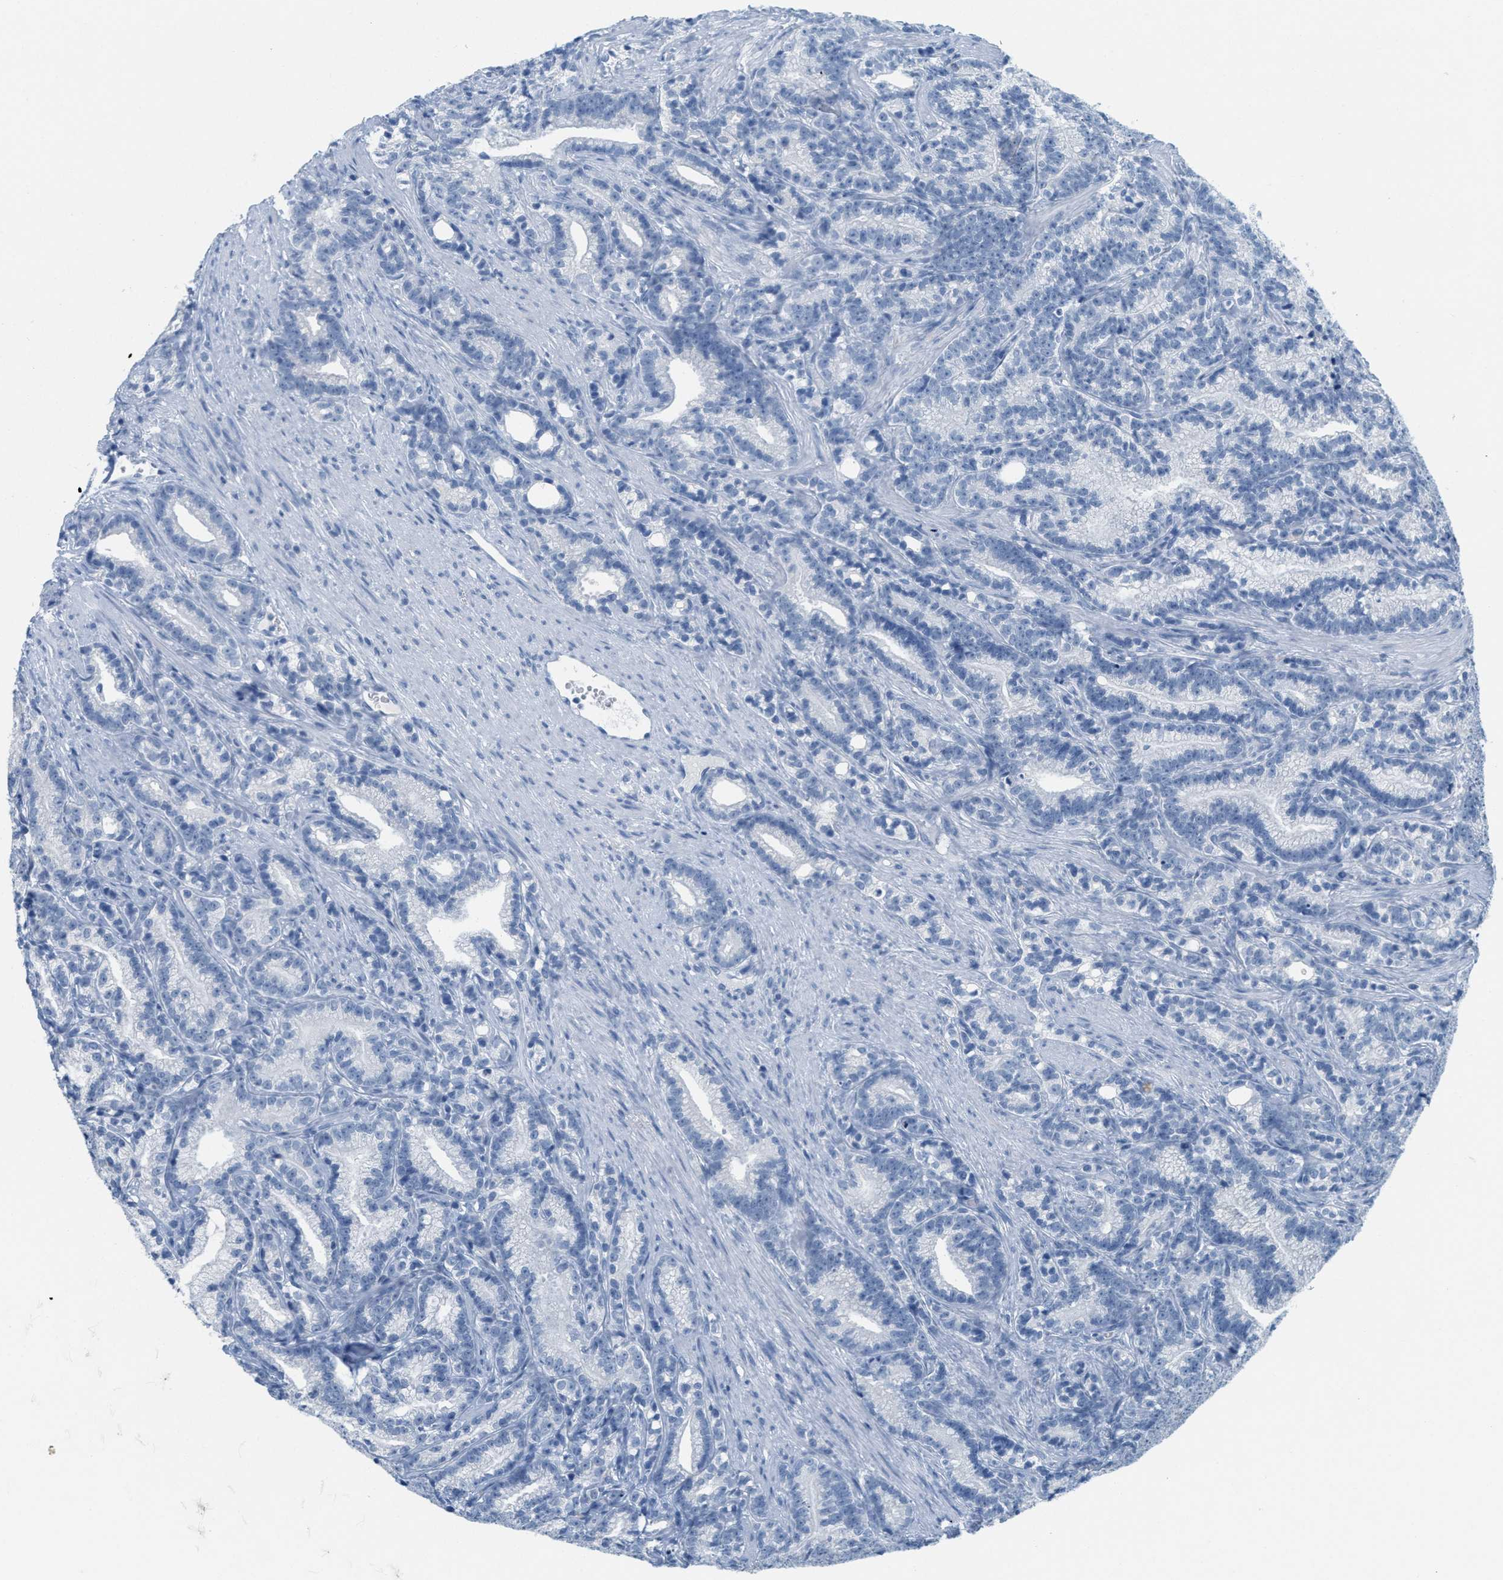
{"staining": {"intensity": "negative", "quantity": "none", "location": "none"}, "tissue": "prostate cancer", "cell_type": "Tumor cells", "image_type": "cancer", "snomed": [{"axis": "morphology", "description": "Adenocarcinoma, Low grade"}, {"axis": "topography", "description": "Prostate"}], "caption": "Tumor cells show no significant protein positivity in adenocarcinoma (low-grade) (prostate).", "gene": "GPM6A", "patient": {"sex": "male", "age": 89}}